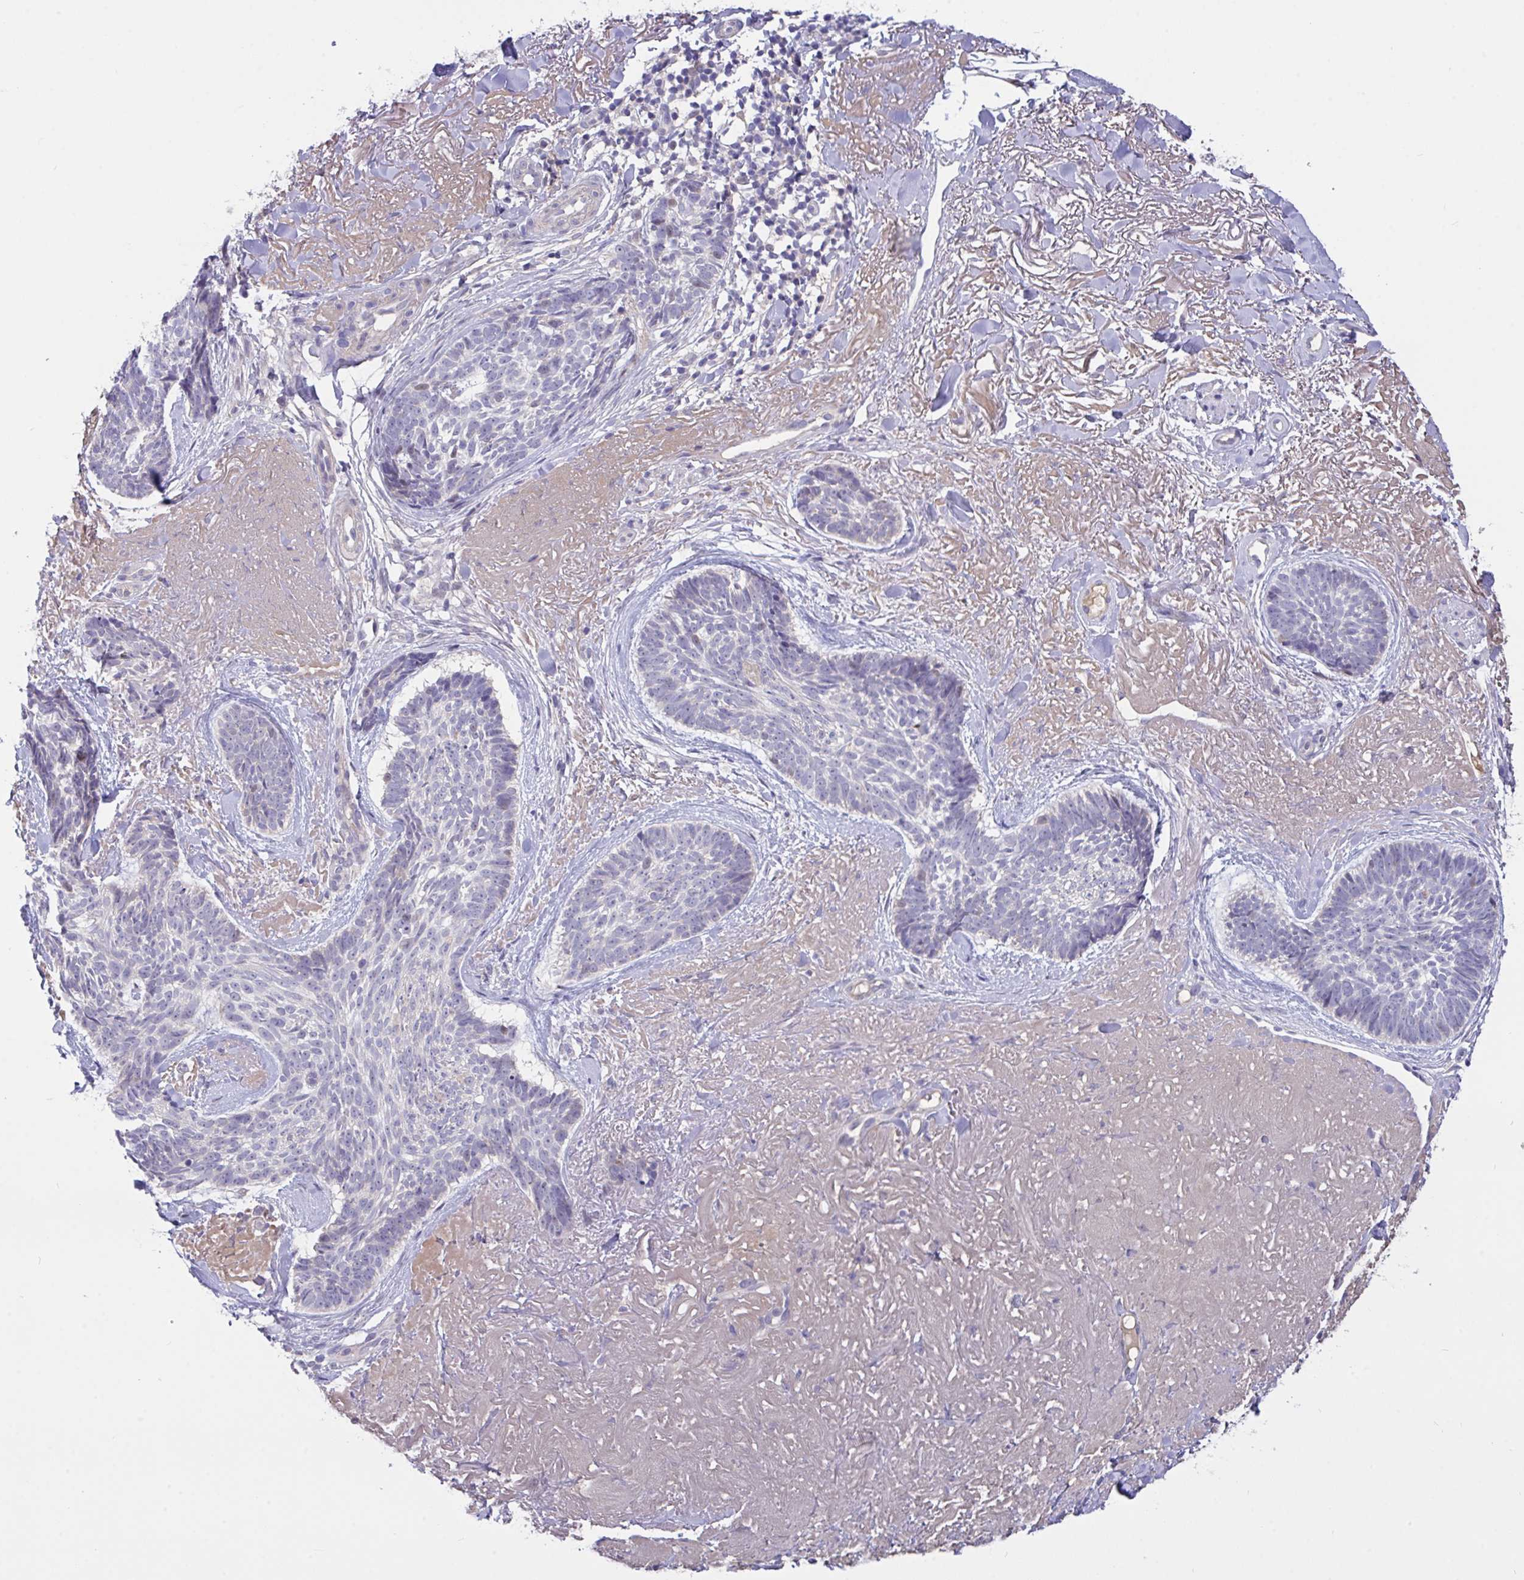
{"staining": {"intensity": "negative", "quantity": "none", "location": "none"}, "tissue": "skin cancer", "cell_type": "Tumor cells", "image_type": "cancer", "snomed": [{"axis": "morphology", "description": "Basal cell carcinoma"}, {"axis": "topography", "description": "Skin"}, {"axis": "topography", "description": "Skin of face"}, {"axis": "topography", "description": "Skin of nose"}], "caption": "This is an IHC image of skin basal cell carcinoma. There is no positivity in tumor cells.", "gene": "L3HYPDH", "patient": {"sex": "female", "age": 86}}